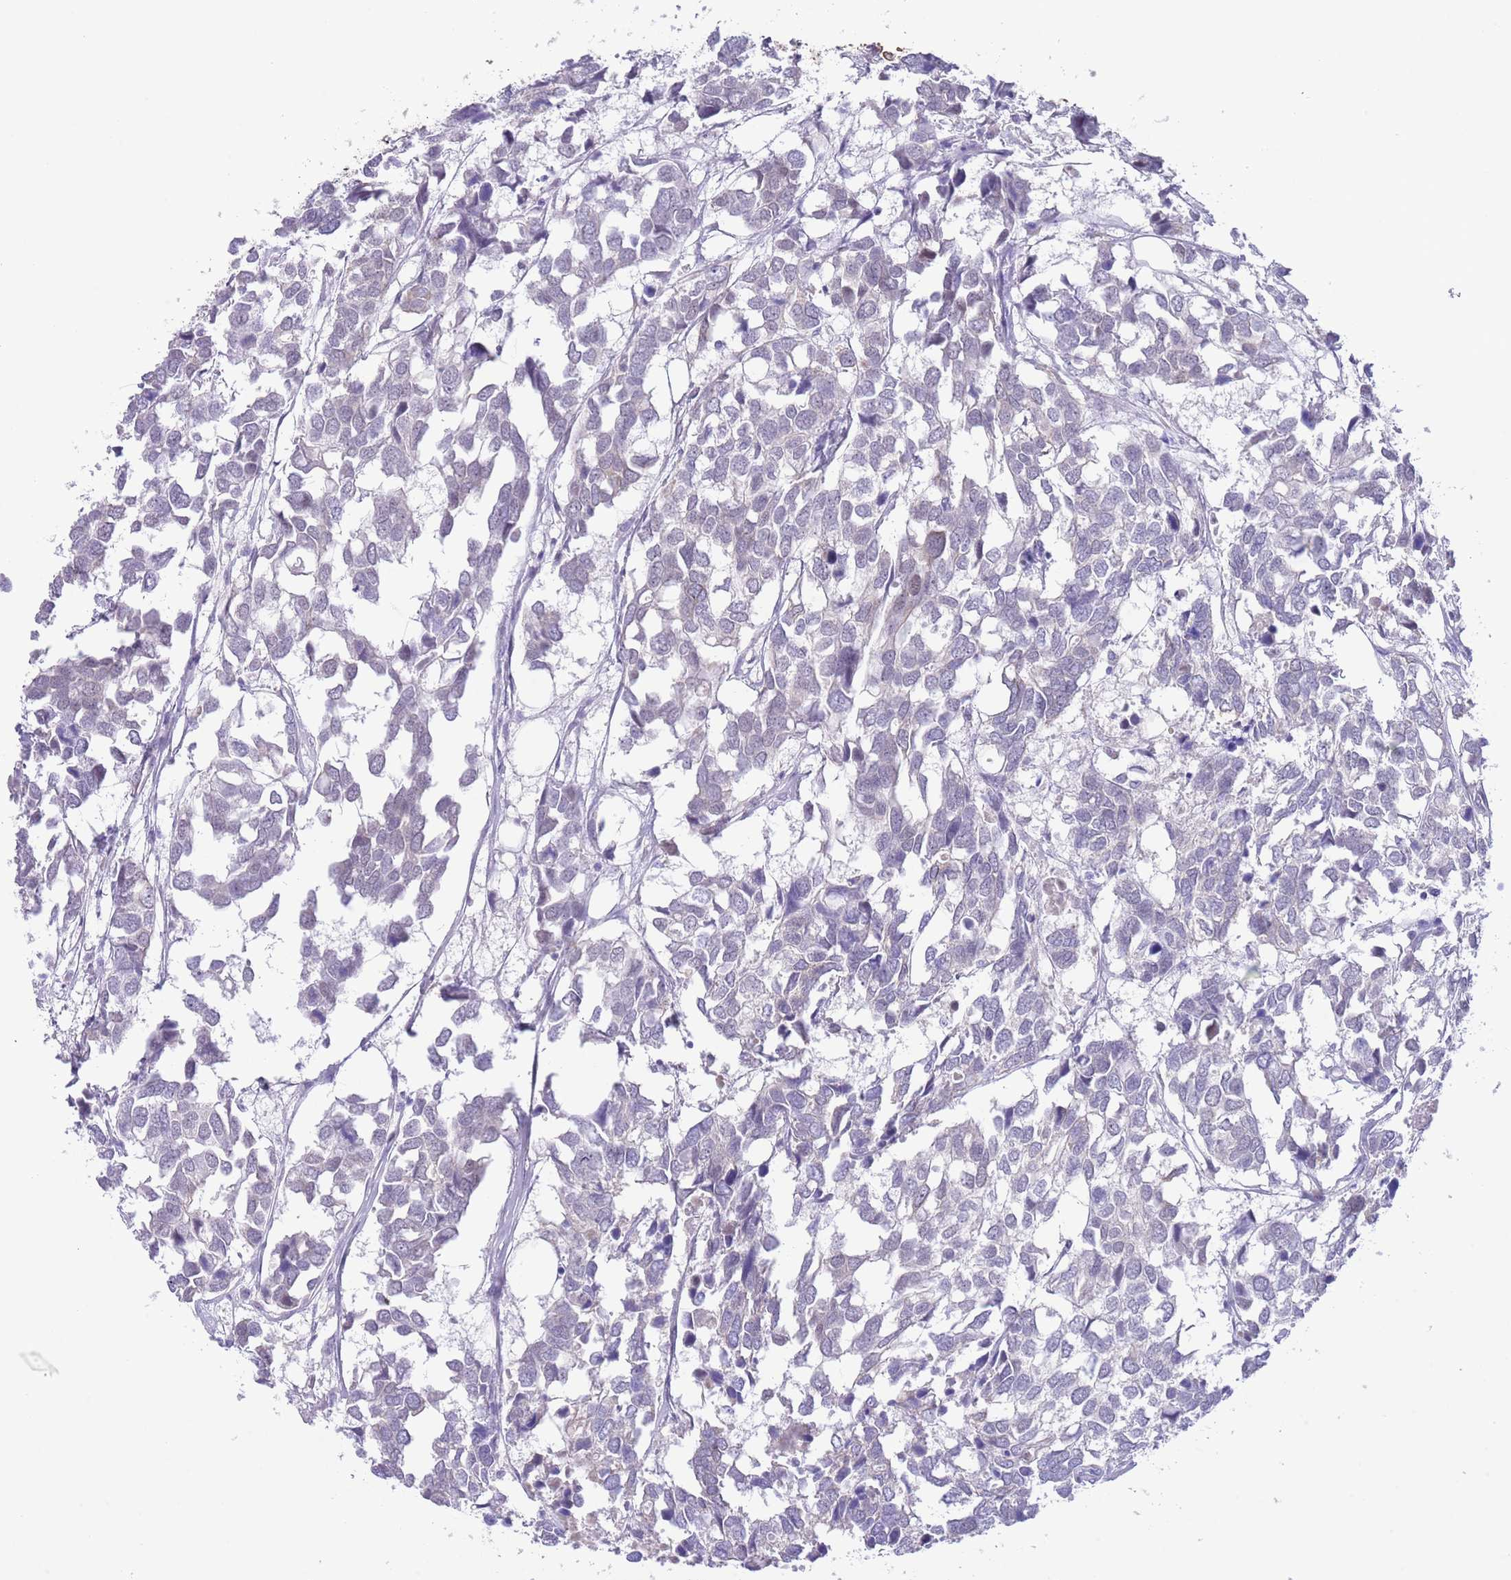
{"staining": {"intensity": "negative", "quantity": "none", "location": "none"}, "tissue": "breast cancer", "cell_type": "Tumor cells", "image_type": "cancer", "snomed": [{"axis": "morphology", "description": "Duct carcinoma"}, {"axis": "topography", "description": "Breast"}], "caption": "Immunohistochemistry of human breast cancer reveals no staining in tumor cells.", "gene": "EBPL", "patient": {"sex": "female", "age": 83}}